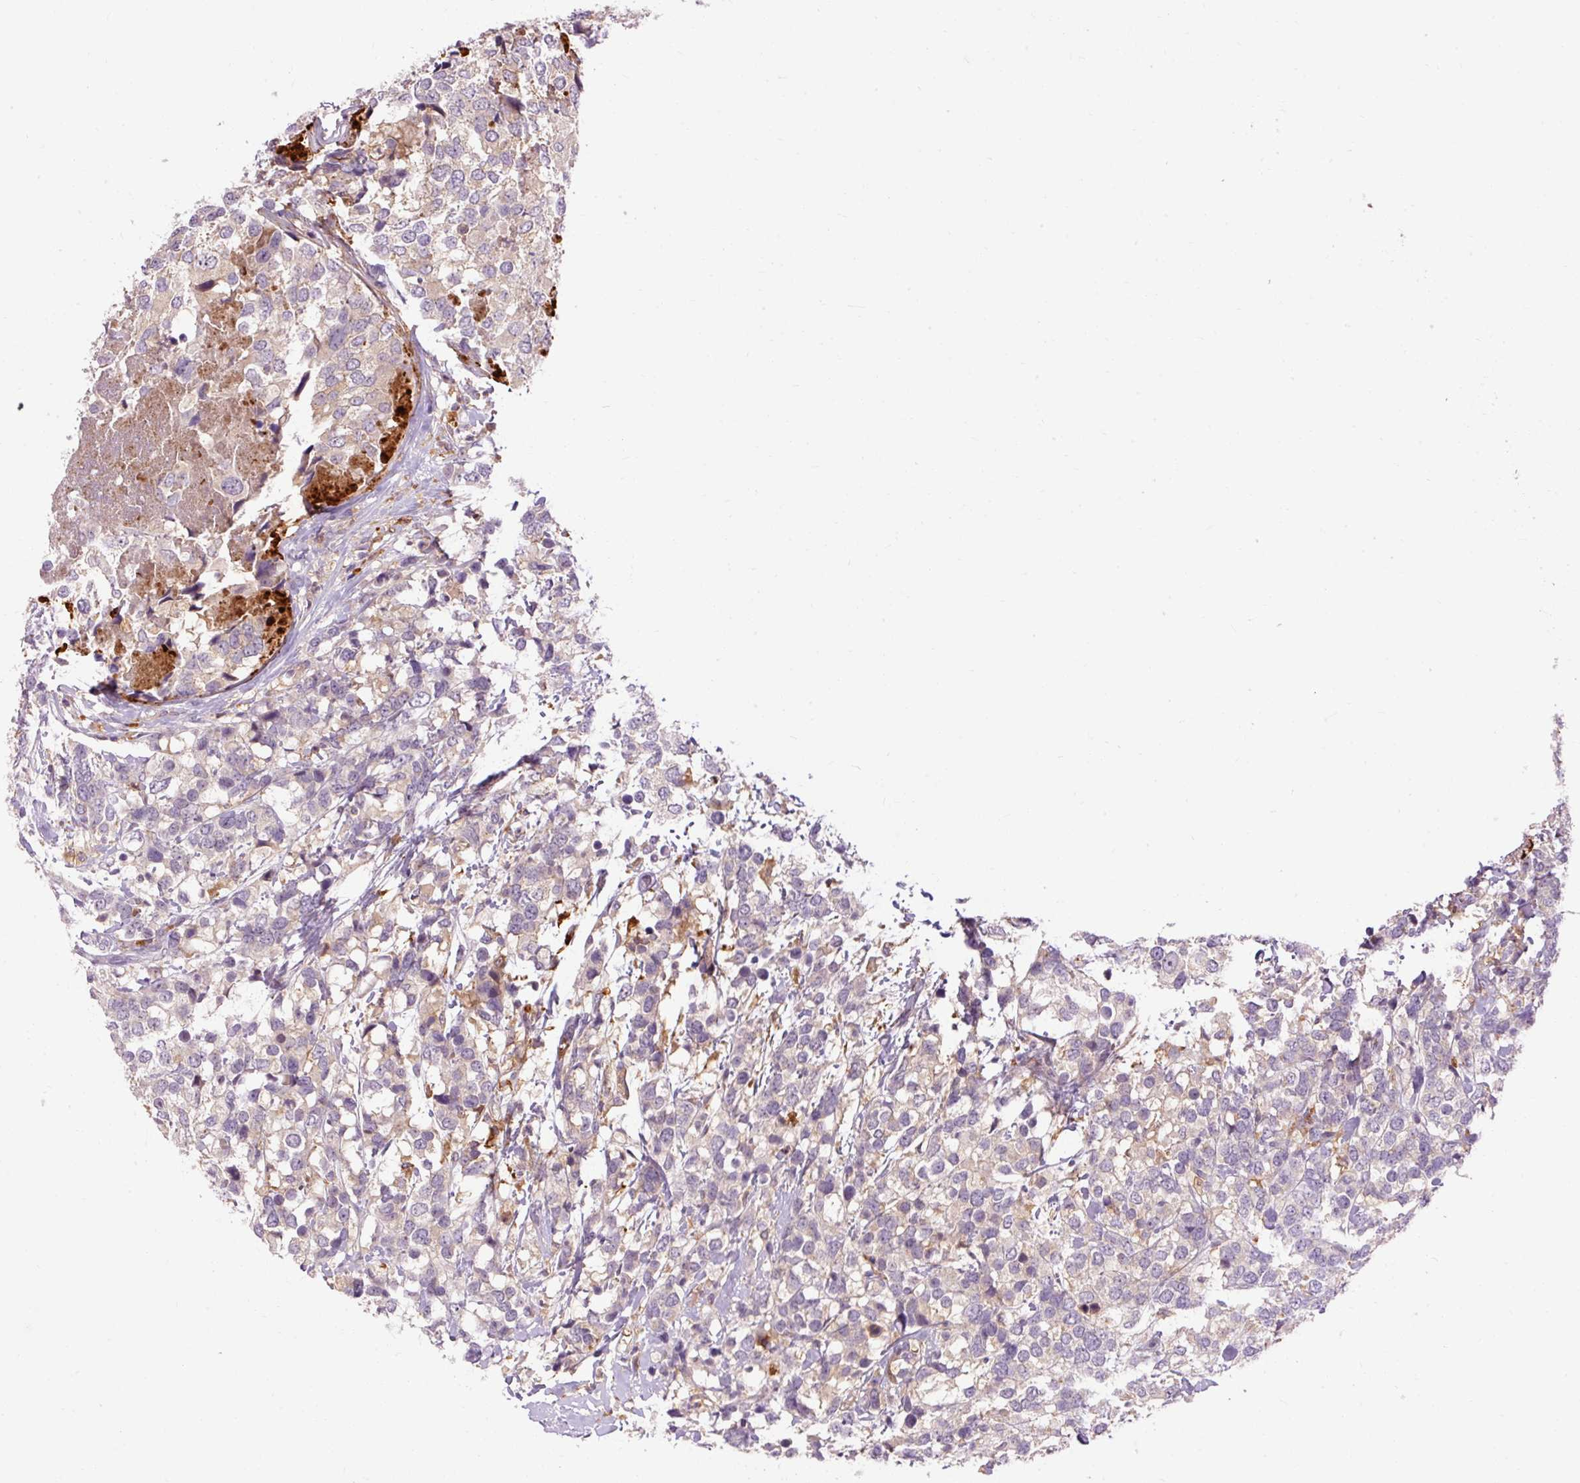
{"staining": {"intensity": "weak", "quantity": "<25%", "location": "cytoplasmic/membranous"}, "tissue": "breast cancer", "cell_type": "Tumor cells", "image_type": "cancer", "snomed": [{"axis": "morphology", "description": "Lobular carcinoma"}, {"axis": "topography", "description": "Breast"}], "caption": "Immunohistochemistry micrograph of human breast cancer (lobular carcinoma) stained for a protein (brown), which shows no staining in tumor cells. (Brightfield microscopy of DAB (3,3'-diaminobenzidine) immunohistochemistry at high magnification).", "gene": "CEBPZ", "patient": {"sex": "female", "age": 59}}